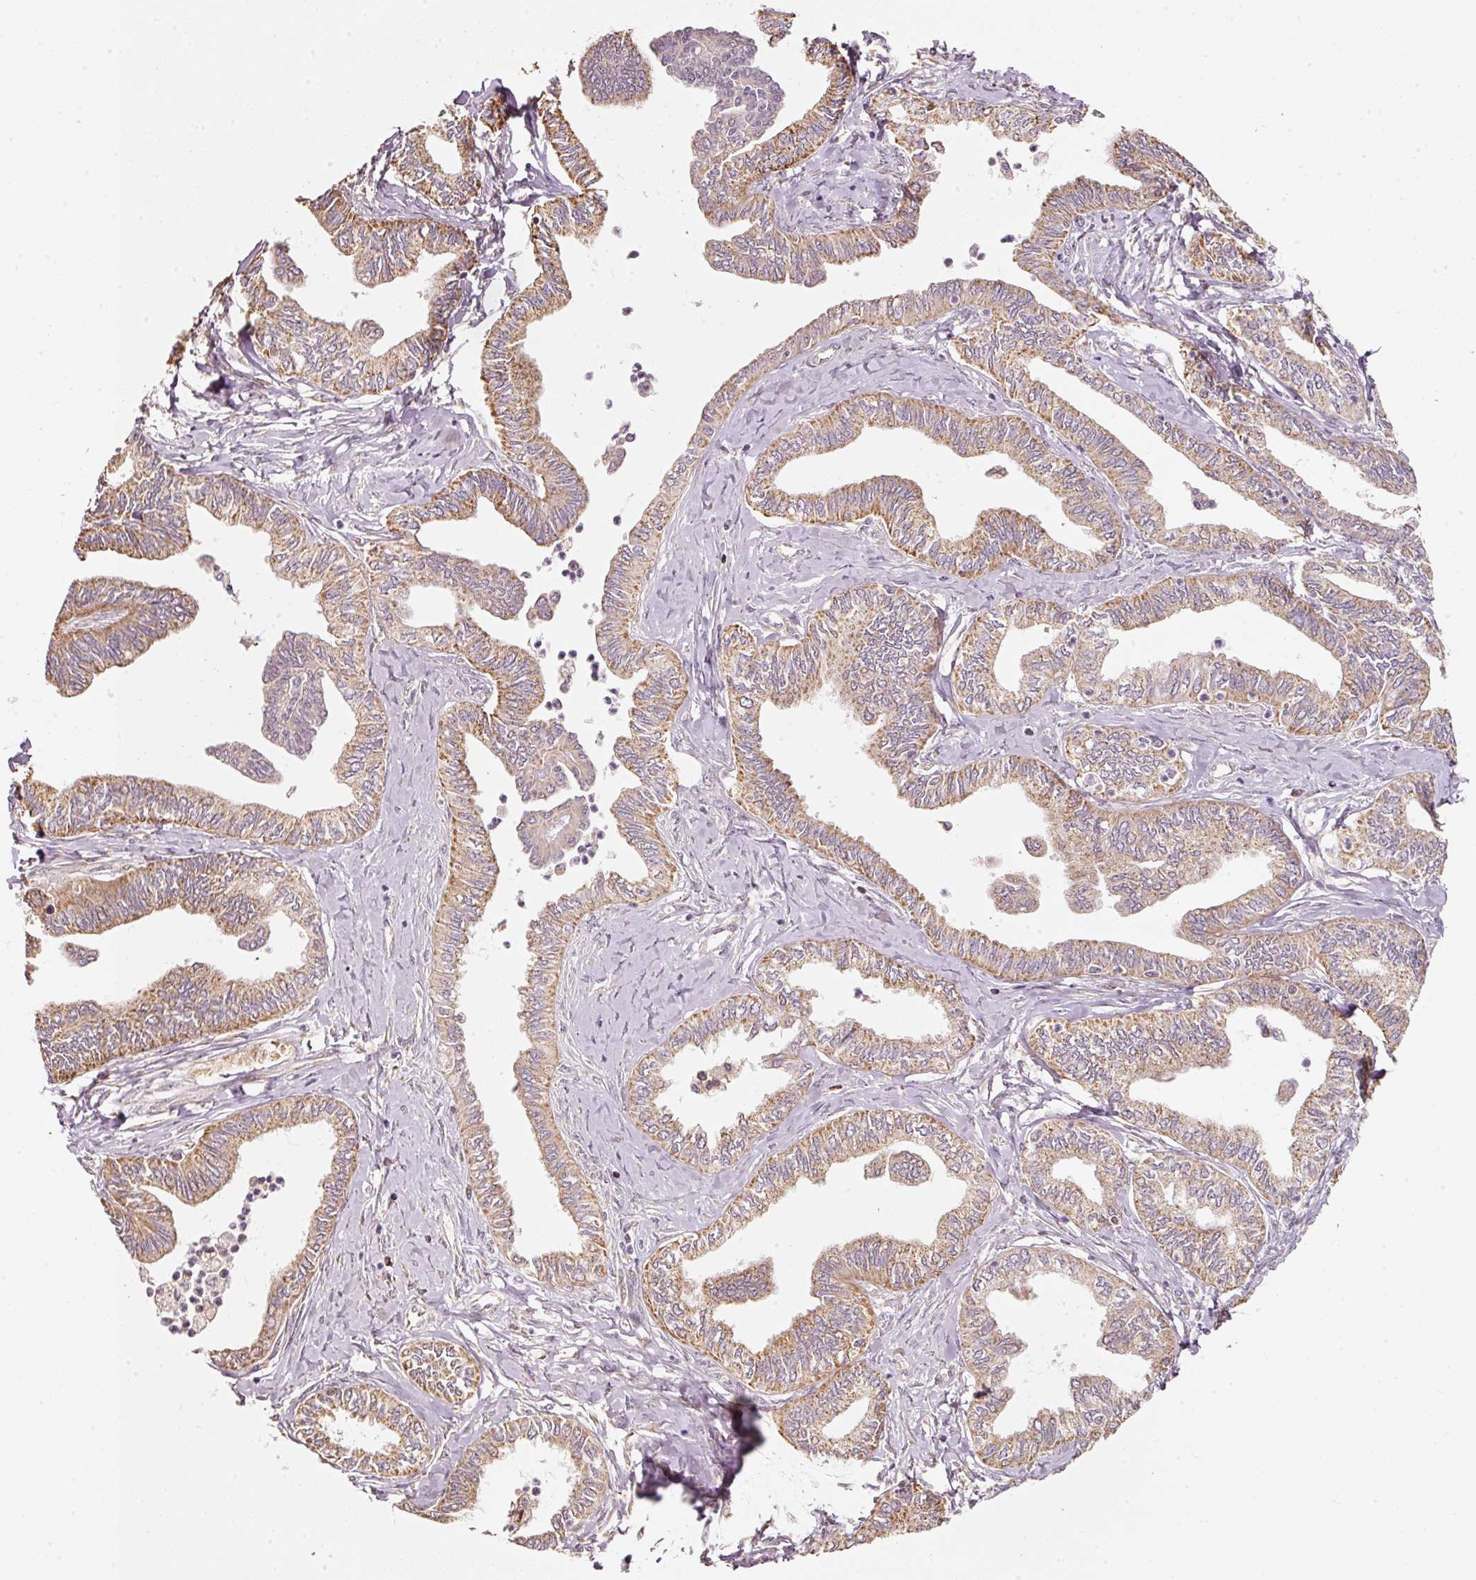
{"staining": {"intensity": "moderate", "quantity": ">75%", "location": "cytoplasmic/membranous"}, "tissue": "ovarian cancer", "cell_type": "Tumor cells", "image_type": "cancer", "snomed": [{"axis": "morphology", "description": "Carcinoma, endometroid"}, {"axis": "topography", "description": "Ovary"}], "caption": "This is an image of immunohistochemistry (IHC) staining of ovarian cancer (endometroid carcinoma), which shows moderate positivity in the cytoplasmic/membranous of tumor cells.", "gene": "RAB35", "patient": {"sex": "female", "age": 70}}